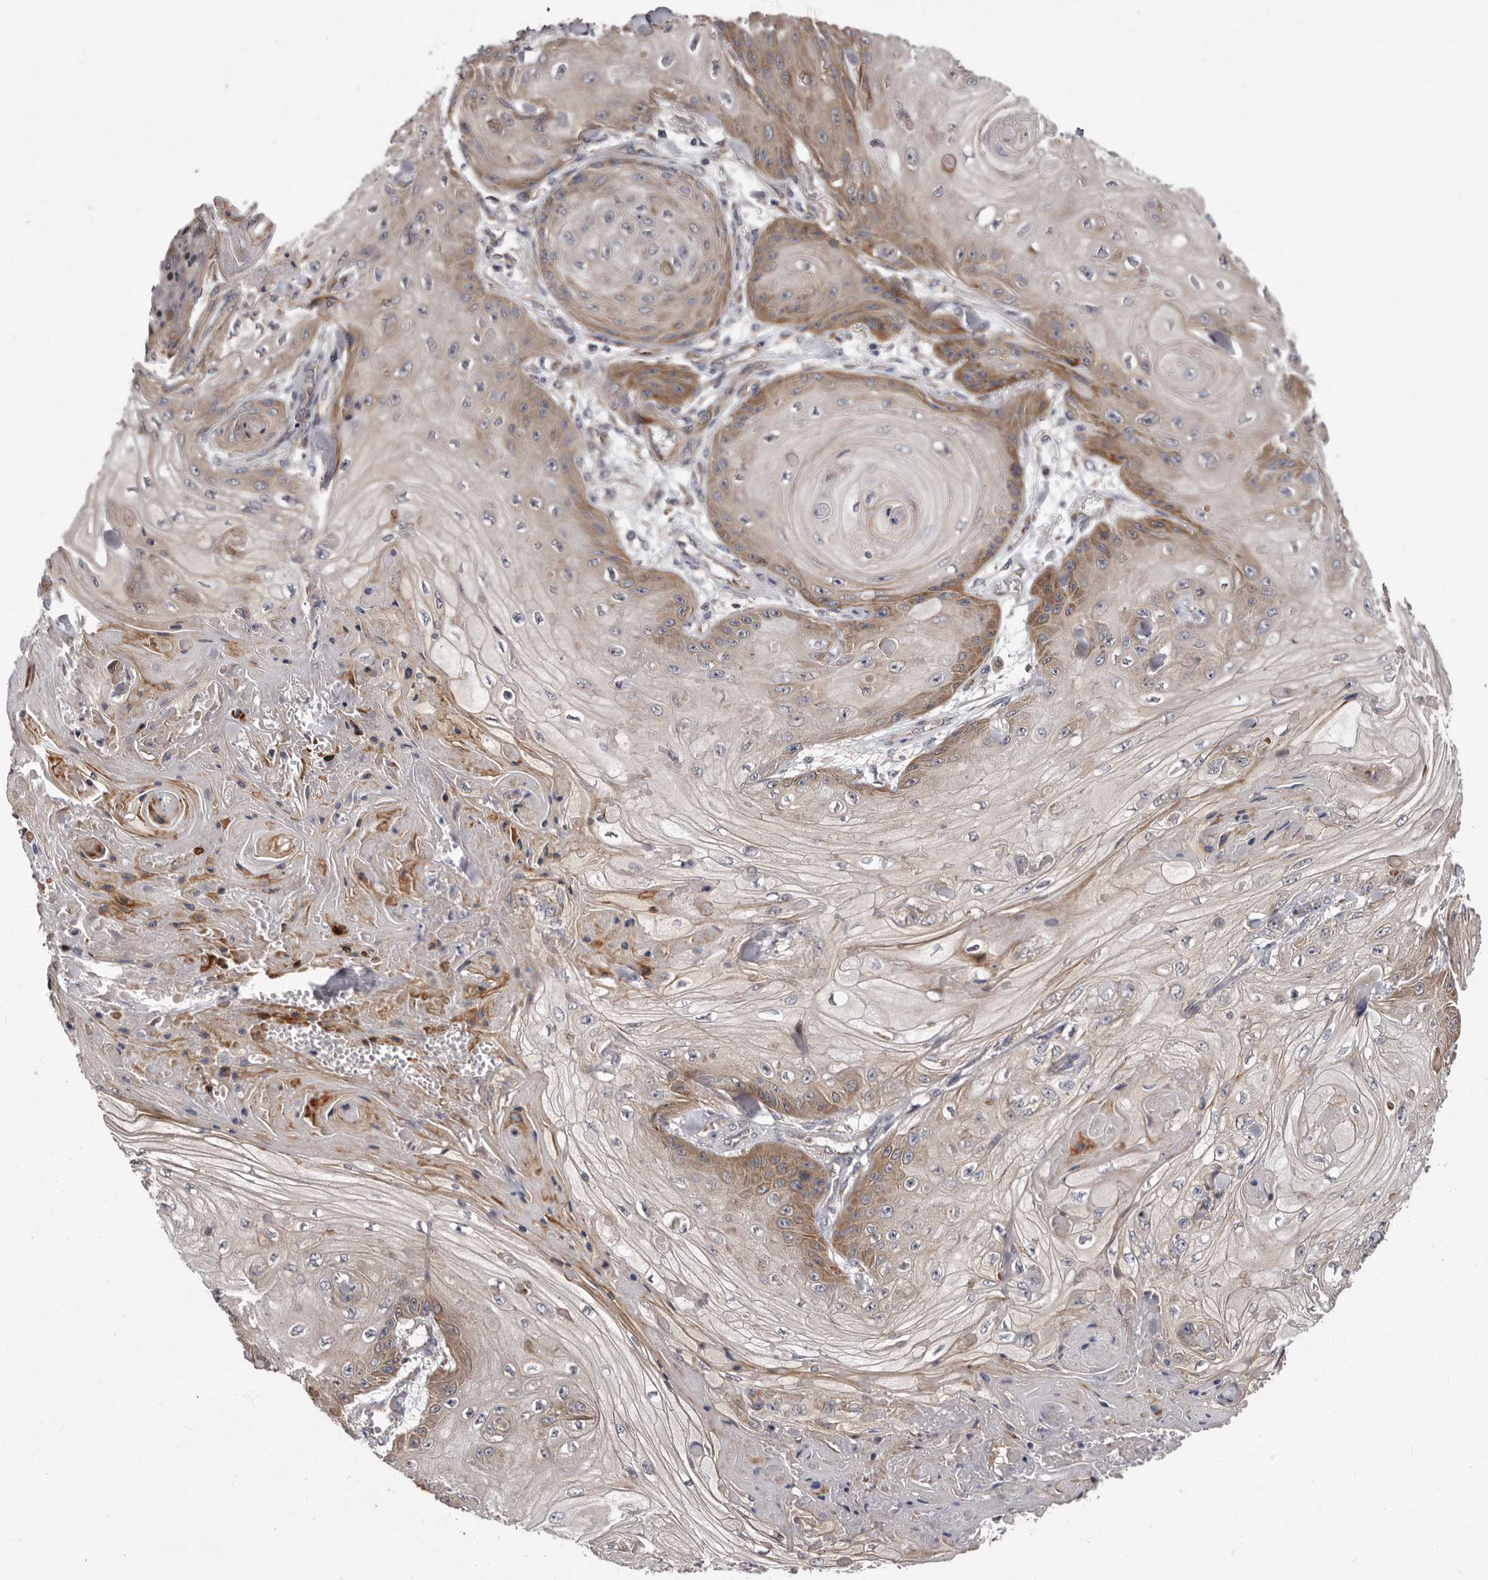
{"staining": {"intensity": "moderate", "quantity": "25%-75%", "location": "cytoplasmic/membranous"}, "tissue": "skin cancer", "cell_type": "Tumor cells", "image_type": "cancer", "snomed": [{"axis": "morphology", "description": "Squamous cell carcinoma, NOS"}, {"axis": "topography", "description": "Skin"}], "caption": "A histopathology image of skin cancer stained for a protein demonstrates moderate cytoplasmic/membranous brown staining in tumor cells. (Stains: DAB in brown, nuclei in blue, Microscopy: brightfield microscopy at high magnification).", "gene": "VPS37A", "patient": {"sex": "male", "age": 74}}